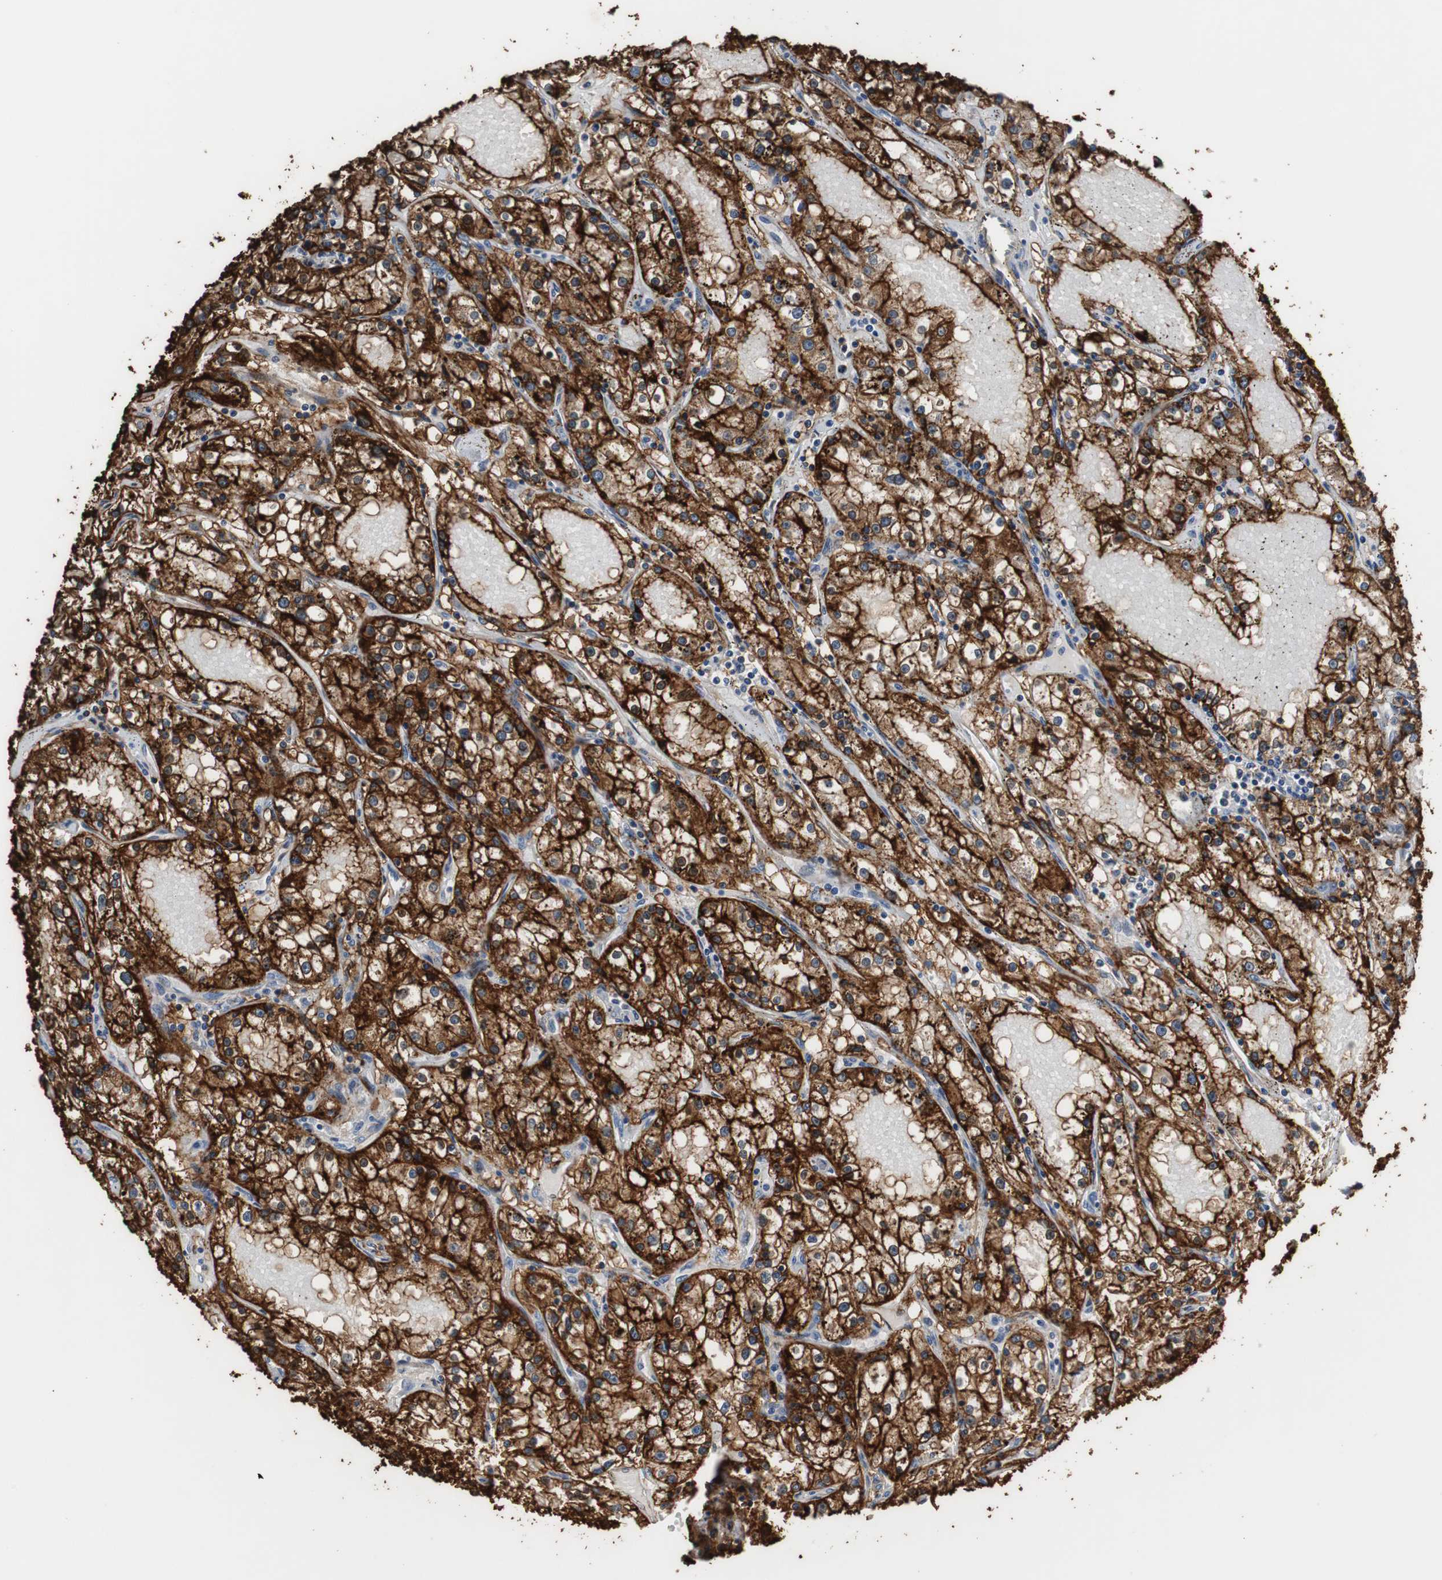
{"staining": {"intensity": "strong", "quantity": ">75%", "location": "cytoplasmic/membranous"}, "tissue": "renal cancer", "cell_type": "Tumor cells", "image_type": "cancer", "snomed": [{"axis": "morphology", "description": "Adenocarcinoma, NOS"}, {"axis": "topography", "description": "Kidney"}], "caption": "Brown immunohistochemical staining in renal adenocarcinoma displays strong cytoplasmic/membranous positivity in about >75% of tumor cells.", "gene": "ANXA4", "patient": {"sex": "male", "age": 56}}